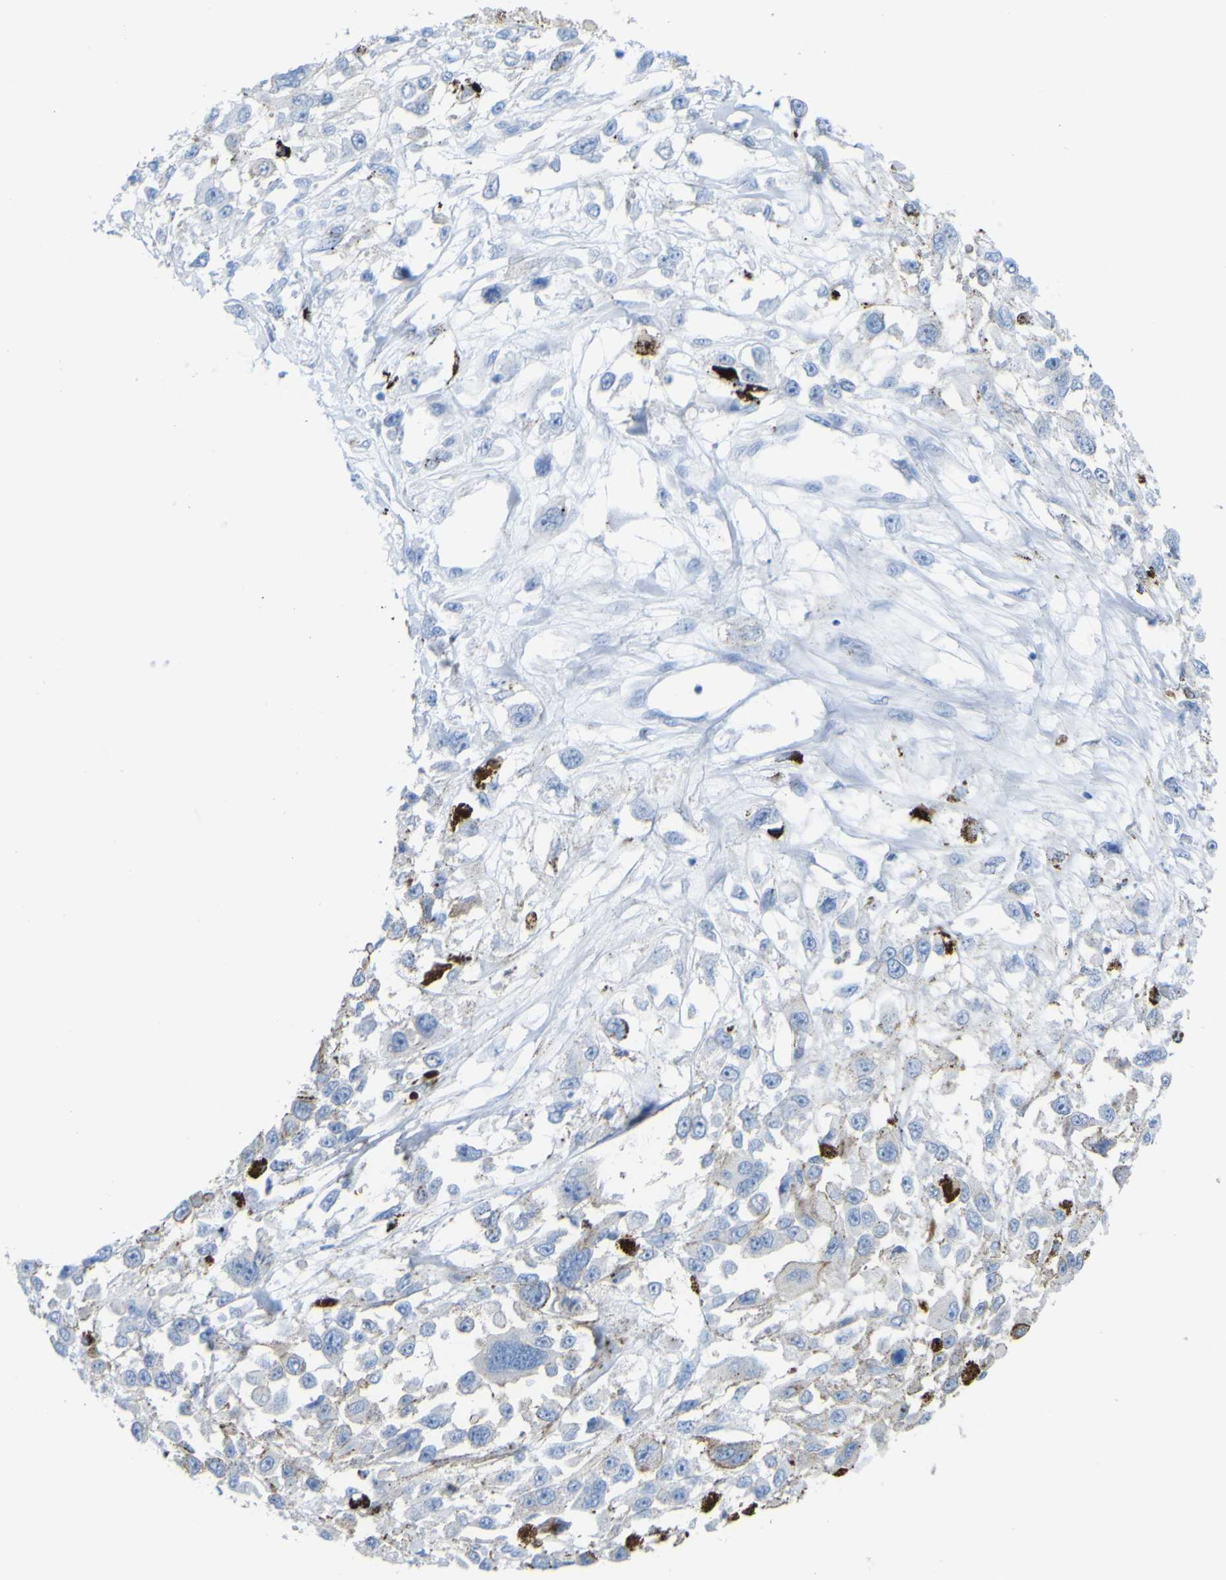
{"staining": {"intensity": "negative", "quantity": "none", "location": "none"}, "tissue": "melanoma", "cell_type": "Tumor cells", "image_type": "cancer", "snomed": [{"axis": "morphology", "description": "Malignant melanoma, Metastatic site"}, {"axis": "topography", "description": "Lymph node"}], "caption": "Human malignant melanoma (metastatic site) stained for a protein using immunohistochemistry demonstrates no positivity in tumor cells.", "gene": "PLD3", "patient": {"sex": "male", "age": 59}}